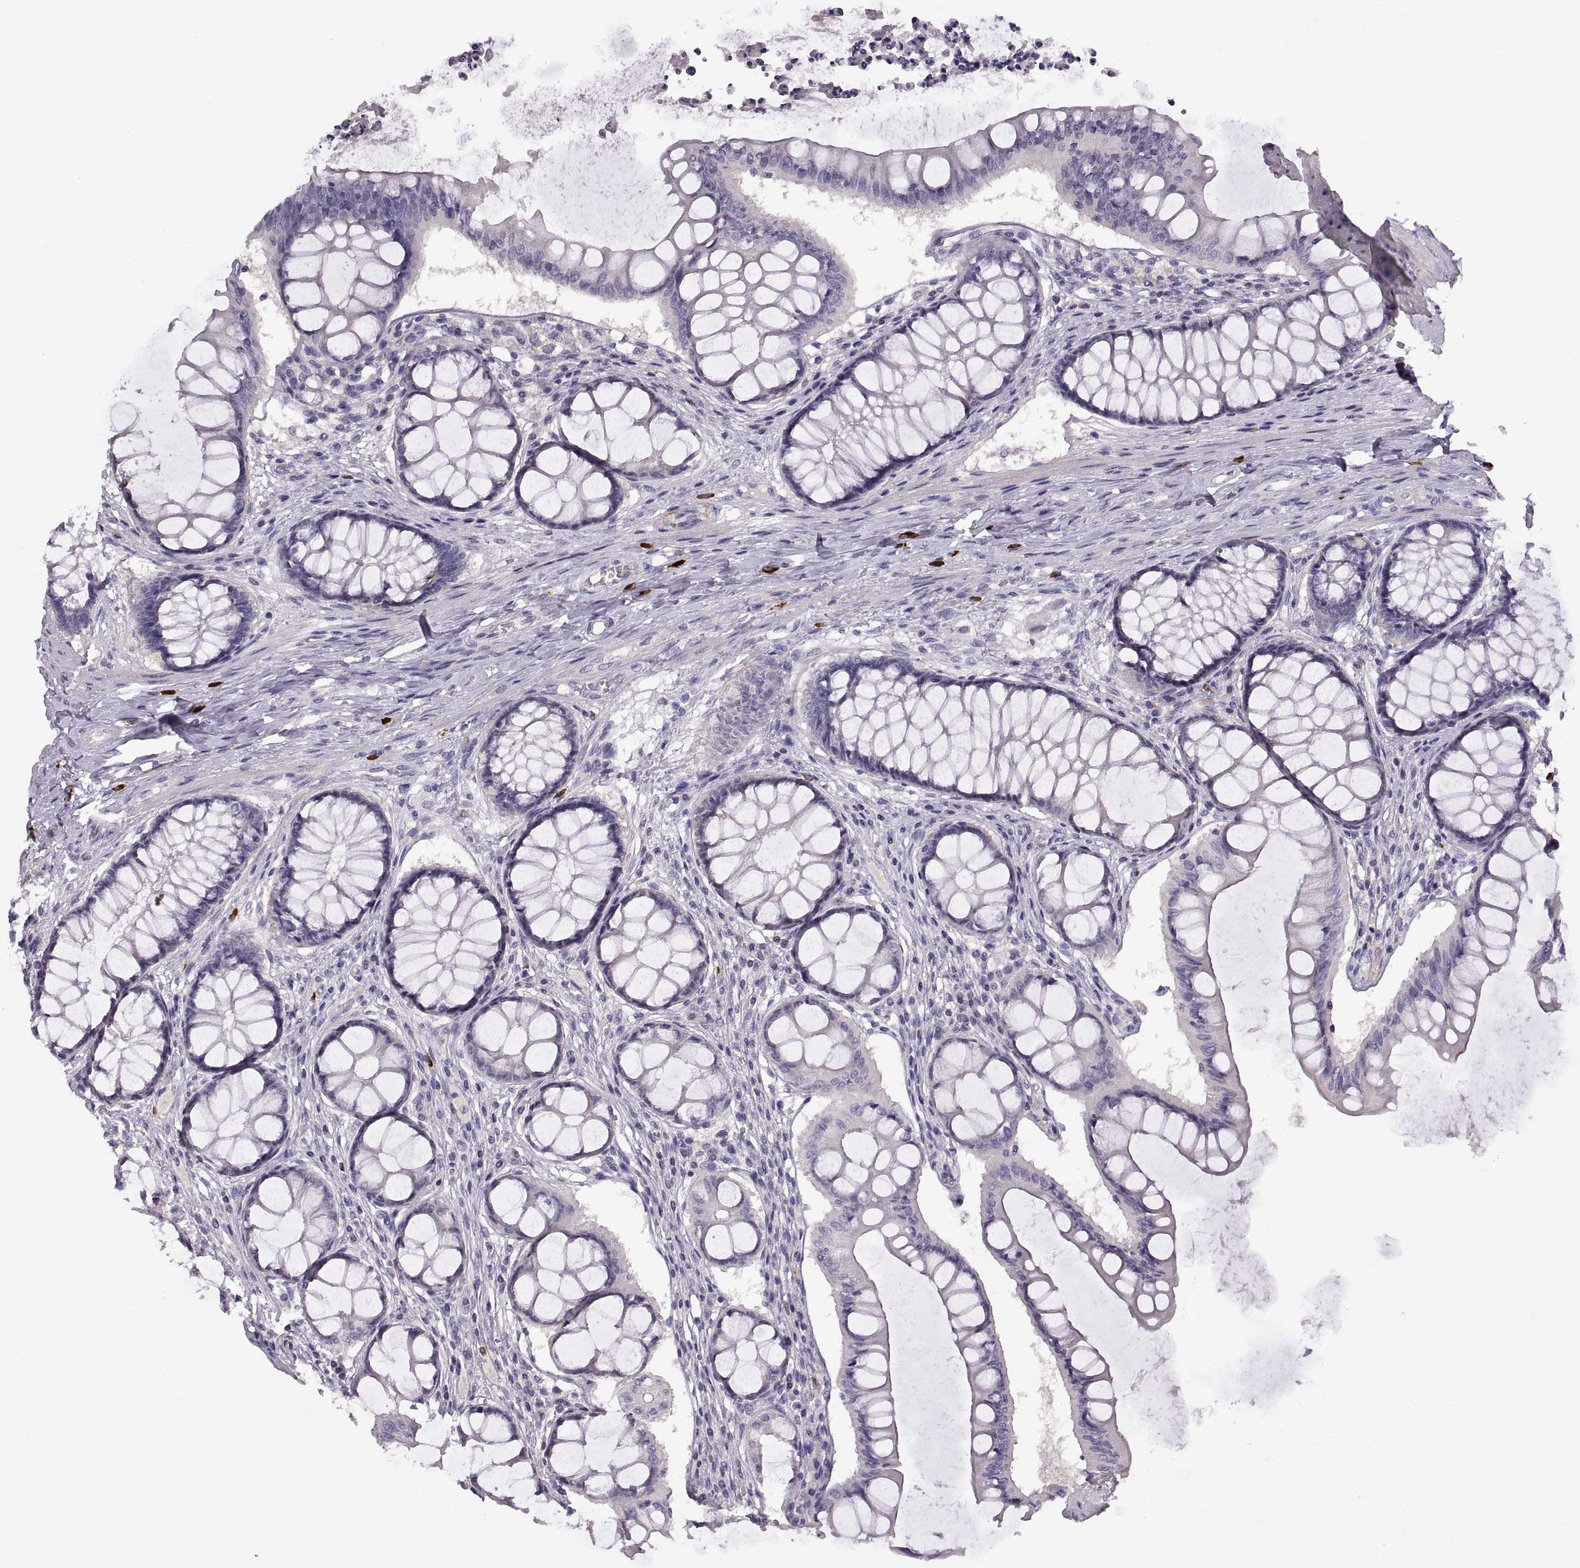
{"staining": {"intensity": "negative", "quantity": "none", "location": "none"}, "tissue": "colon", "cell_type": "Endothelial cells", "image_type": "normal", "snomed": [{"axis": "morphology", "description": "Normal tissue, NOS"}, {"axis": "topography", "description": "Colon"}], "caption": "IHC histopathology image of benign colon stained for a protein (brown), which reveals no staining in endothelial cells. (DAB immunohistochemistry visualized using brightfield microscopy, high magnification).", "gene": "WFDC8", "patient": {"sex": "female", "age": 65}}